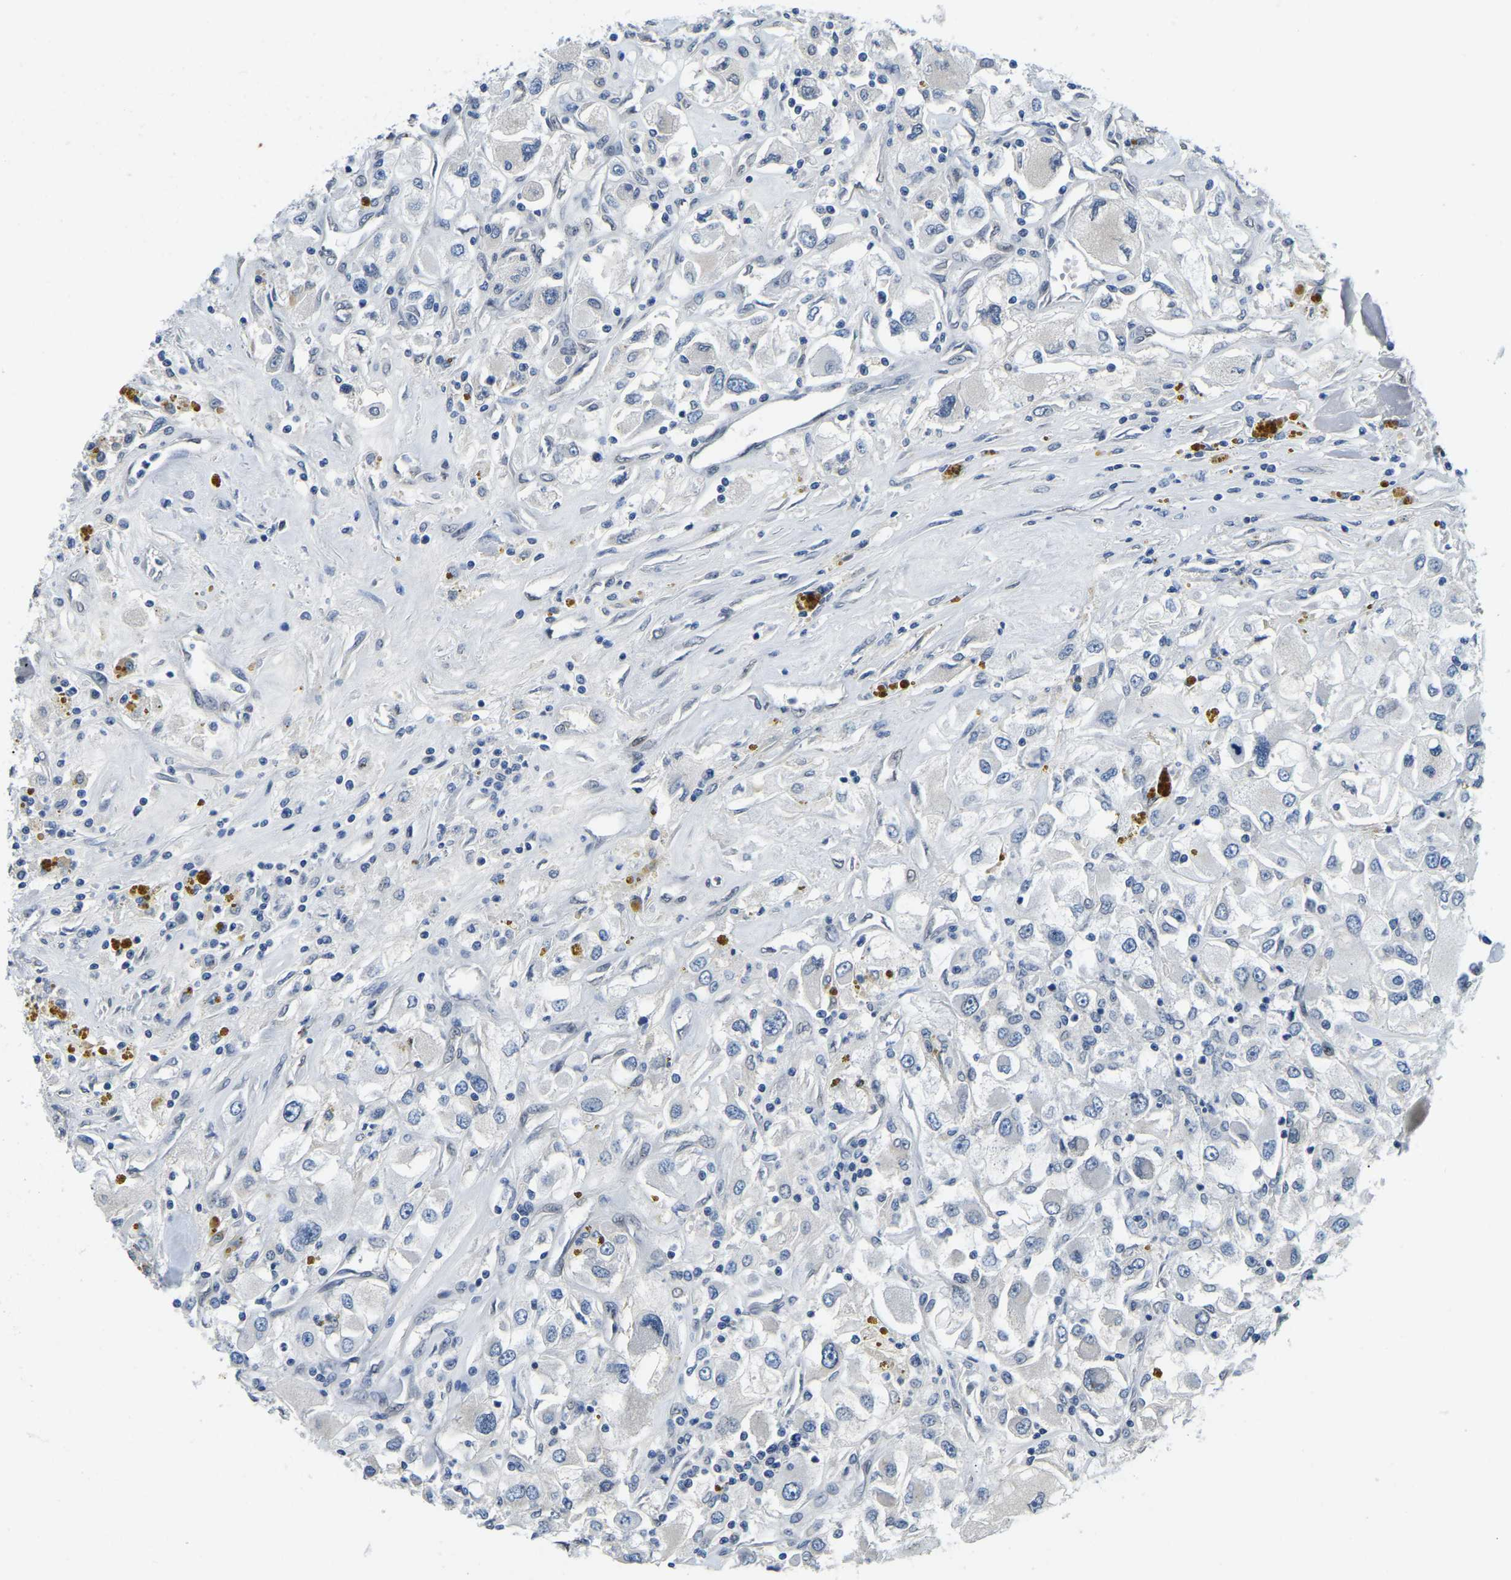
{"staining": {"intensity": "negative", "quantity": "none", "location": "none"}, "tissue": "renal cancer", "cell_type": "Tumor cells", "image_type": "cancer", "snomed": [{"axis": "morphology", "description": "Adenocarcinoma, NOS"}, {"axis": "topography", "description": "Kidney"}], "caption": "Adenocarcinoma (renal) was stained to show a protein in brown. There is no significant staining in tumor cells.", "gene": "RANBP2", "patient": {"sex": "female", "age": 52}}